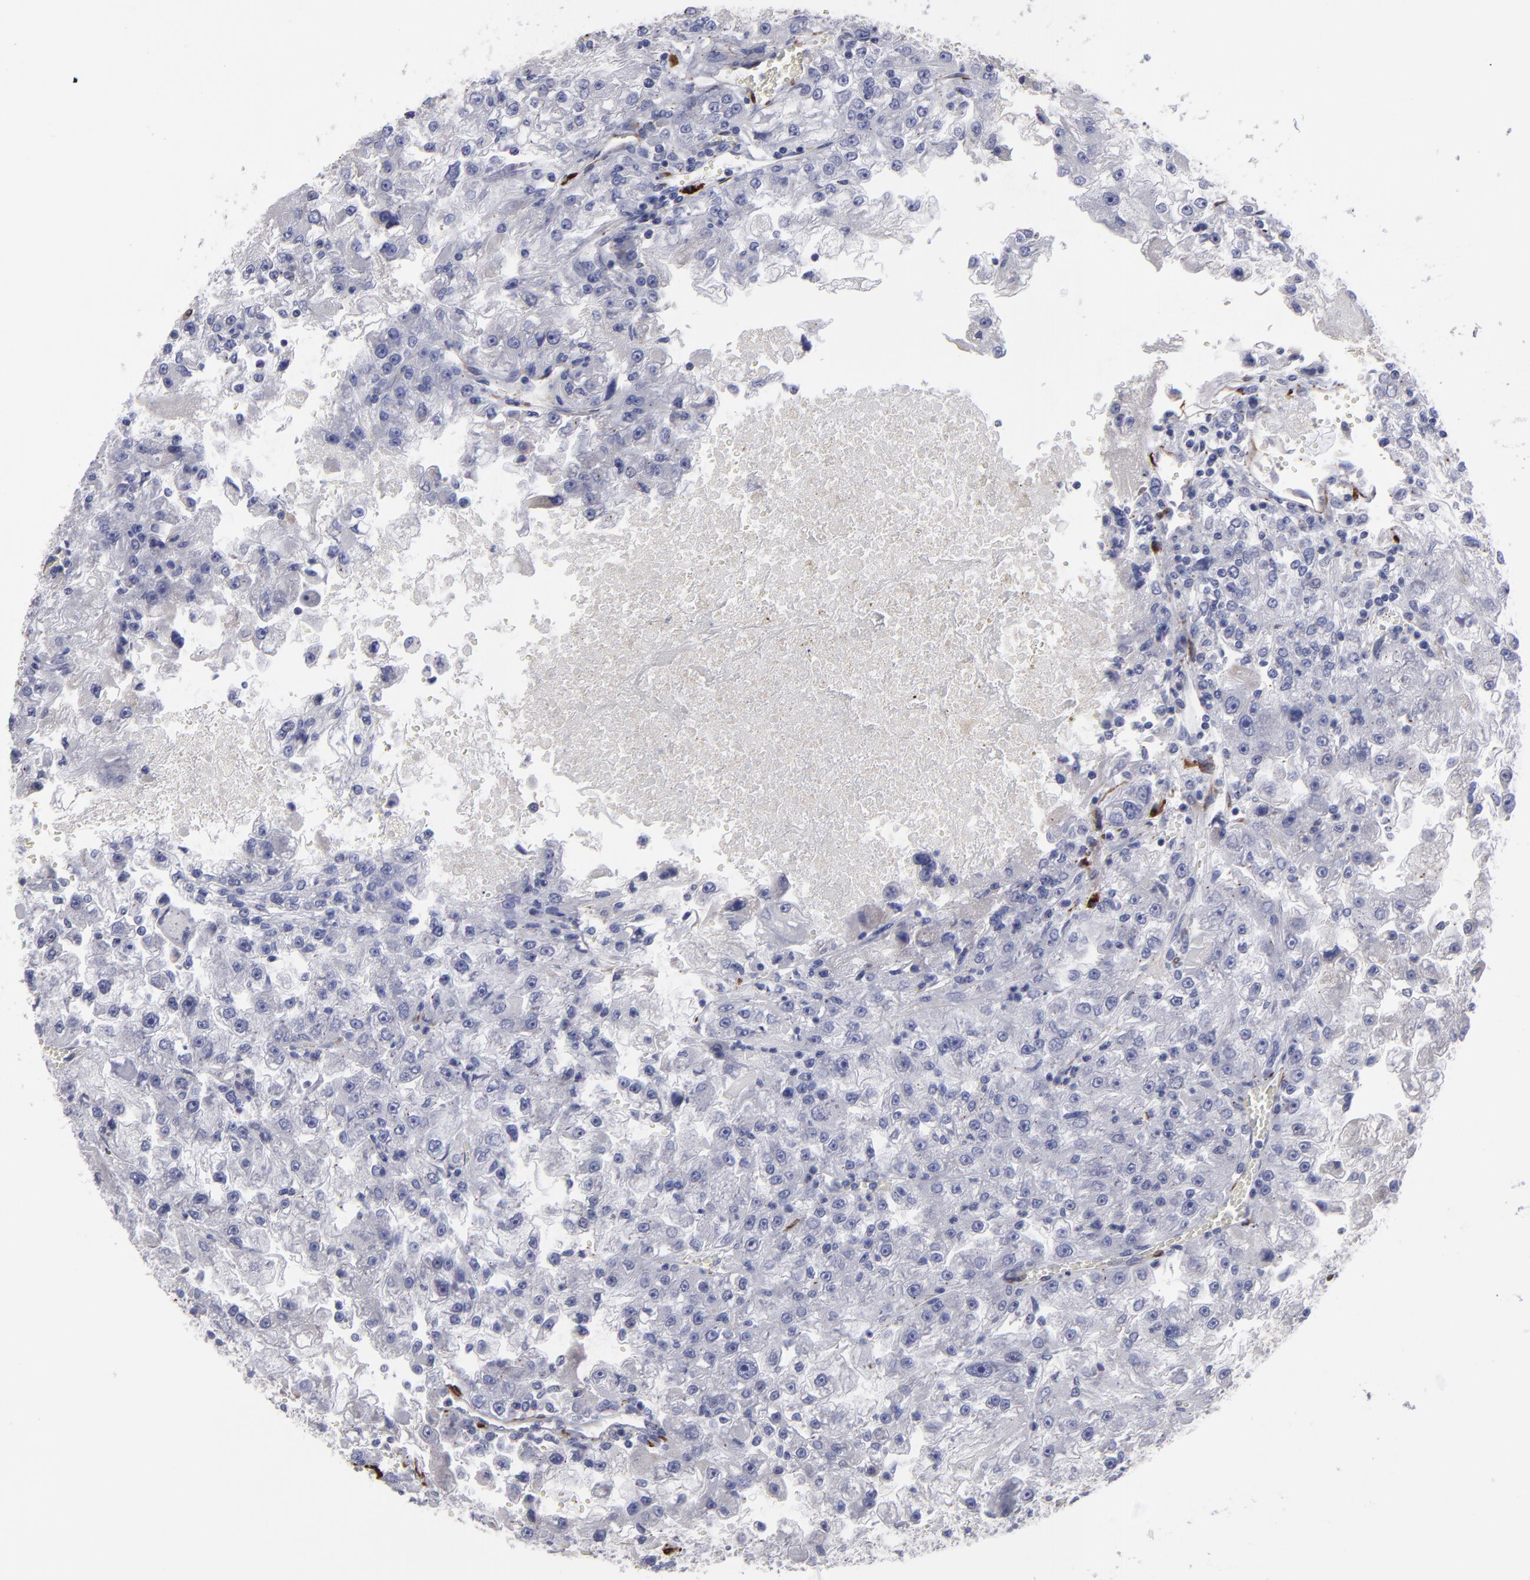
{"staining": {"intensity": "negative", "quantity": "none", "location": "none"}, "tissue": "renal cancer", "cell_type": "Tumor cells", "image_type": "cancer", "snomed": [{"axis": "morphology", "description": "Adenocarcinoma, NOS"}, {"axis": "topography", "description": "Kidney"}], "caption": "Immunohistochemical staining of renal cancer (adenocarcinoma) shows no significant expression in tumor cells.", "gene": "SLMAP", "patient": {"sex": "female", "age": 83}}